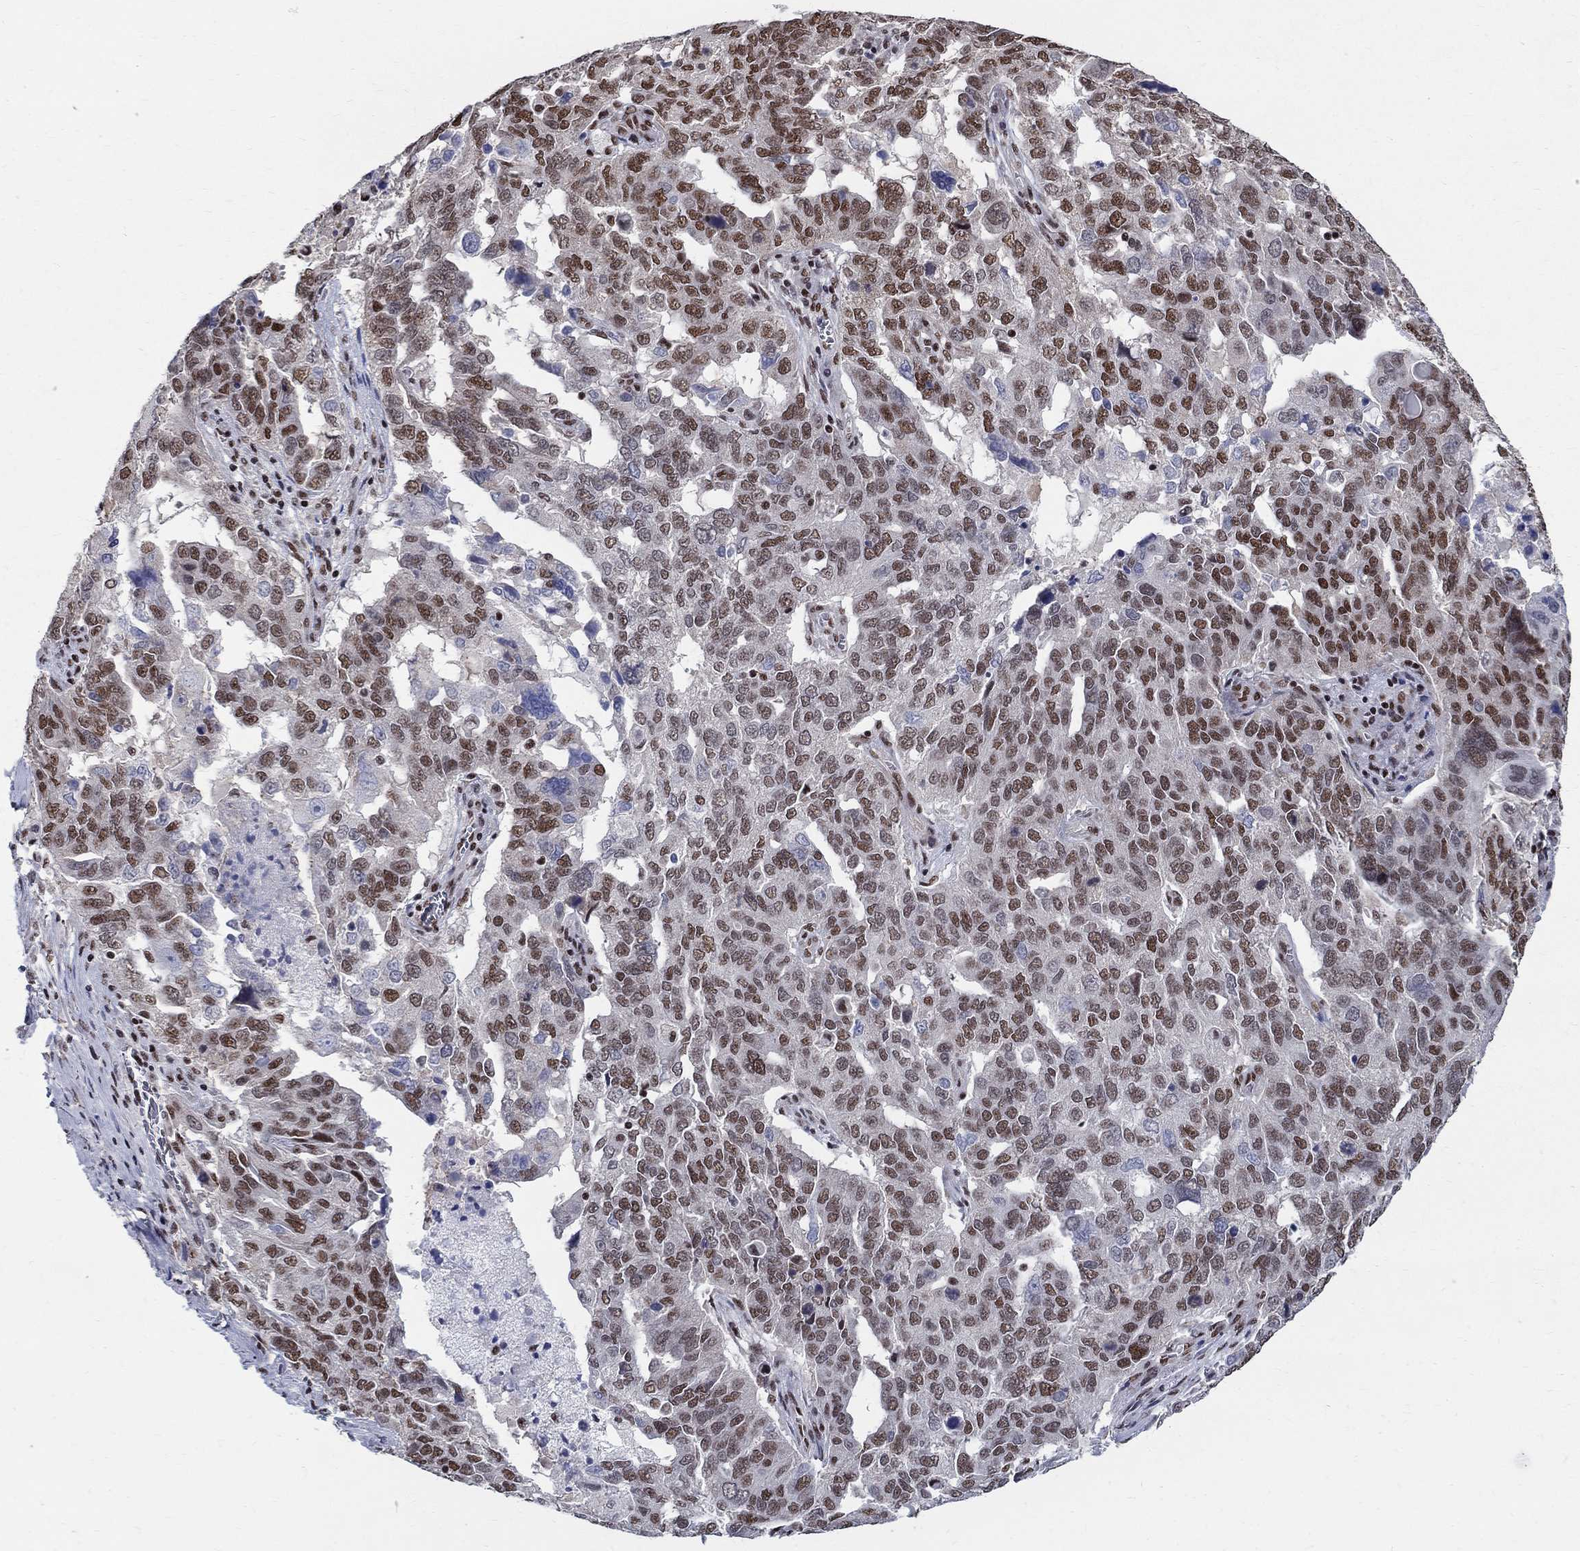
{"staining": {"intensity": "strong", "quantity": "25%-75%", "location": "nuclear"}, "tissue": "ovarian cancer", "cell_type": "Tumor cells", "image_type": "cancer", "snomed": [{"axis": "morphology", "description": "Carcinoma, endometroid"}, {"axis": "topography", "description": "Soft tissue"}, {"axis": "topography", "description": "Ovary"}], "caption": "This micrograph exhibits immunohistochemistry (IHC) staining of human ovarian cancer (endometroid carcinoma), with high strong nuclear positivity in about 25%-75% of tumor cells.", "gene": "FBXO16", "patient": {"sex": "female", "age": 52}}